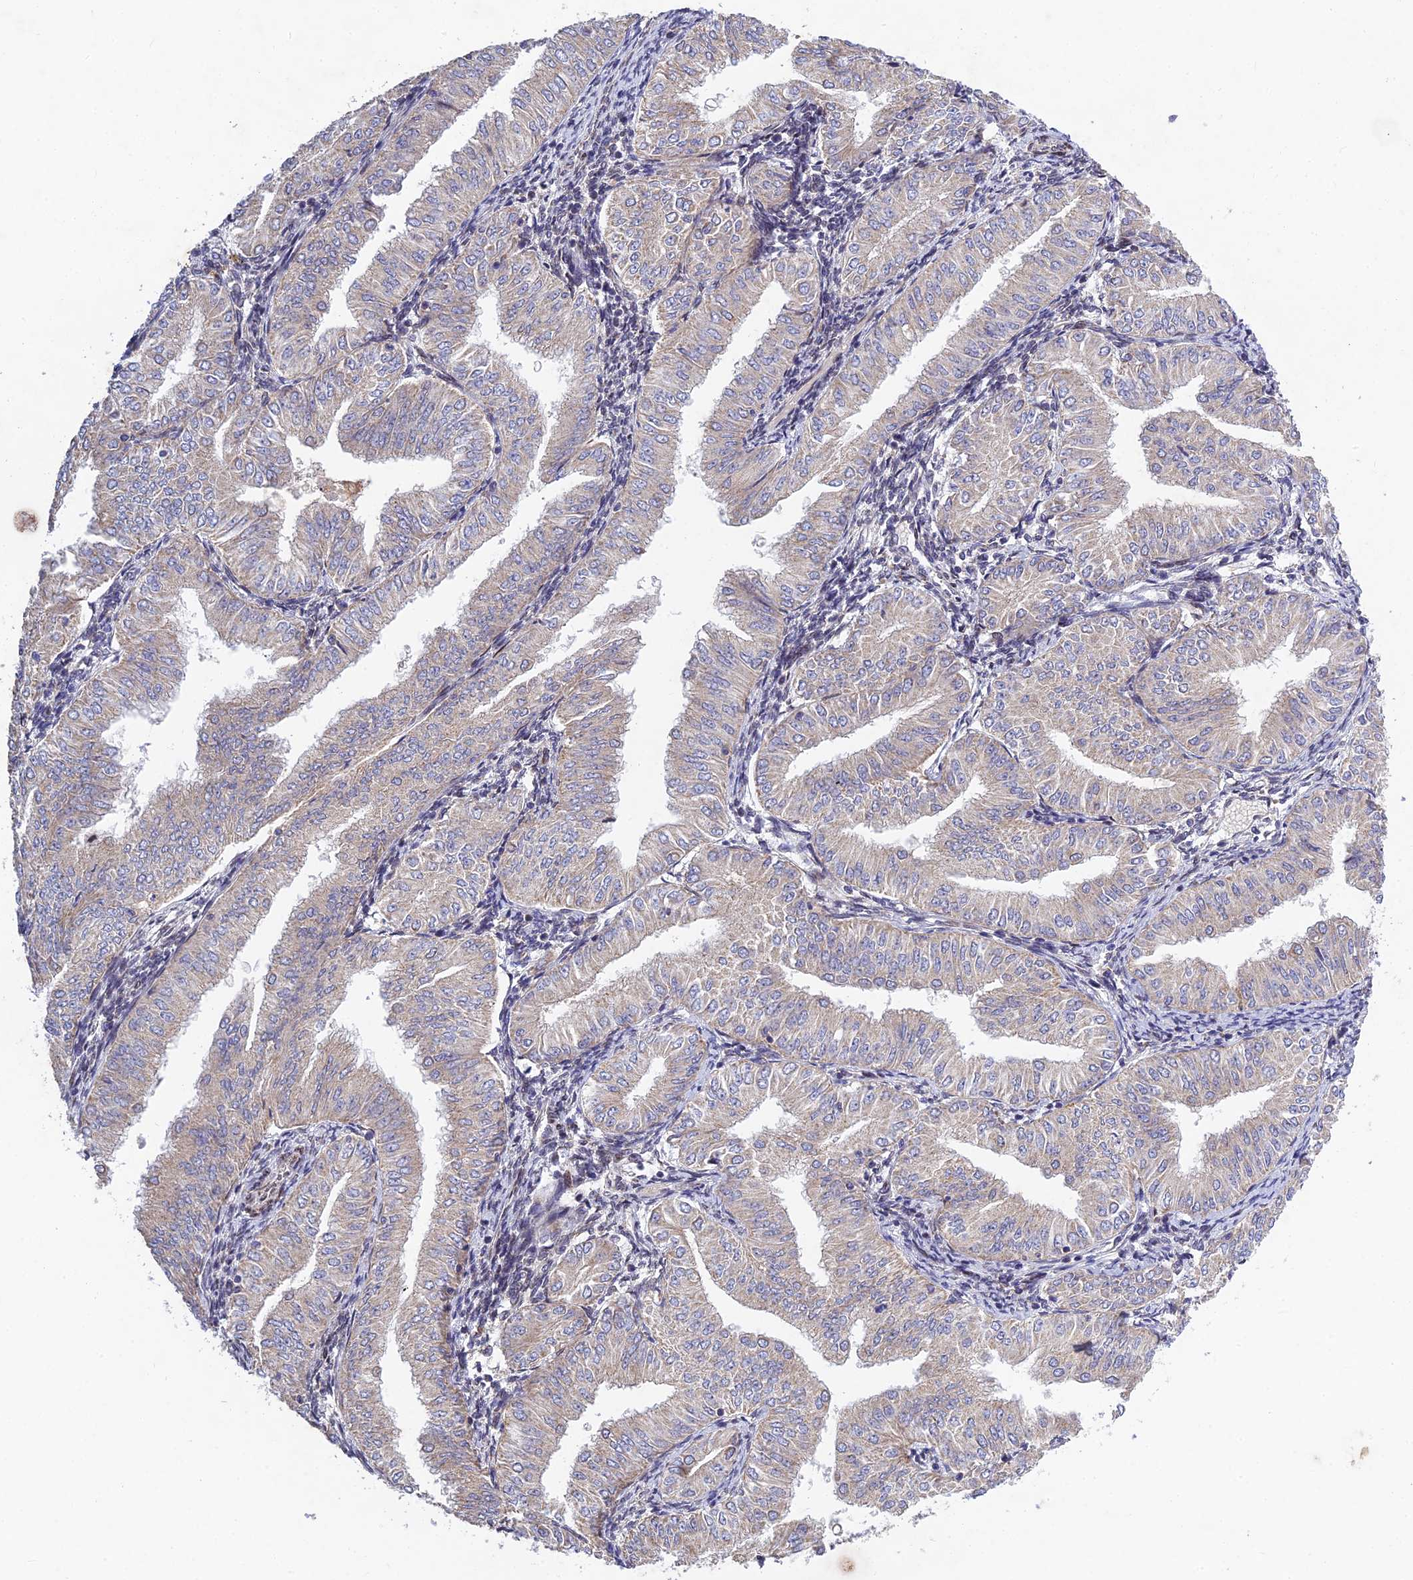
{"staining": {"intensity": "weak", "quantity": "25%-75%", "location": "cytoplasmic/membranous"}, "tissue": "endometrial cancer", "cell_type": "Tumor cells", "image_type": "cancer", "snomed": [{"axis": "morphology", "description": "Normal tissue, NOS"}, {"axis": "morphology", "description": "Adenocarcinoma, NOS"}, {"axis": "topography", "description": "Endometrium"}], "caption": "High-power microscopy captured an IHC micrograph of adenocarcinoma (endometrial), revealing weak cytoplasmic/membranous expression in approximately 25%-75% of tumor cells.", "gene": "MGAT2", "patient": {"sex": "female", "age": 53}}